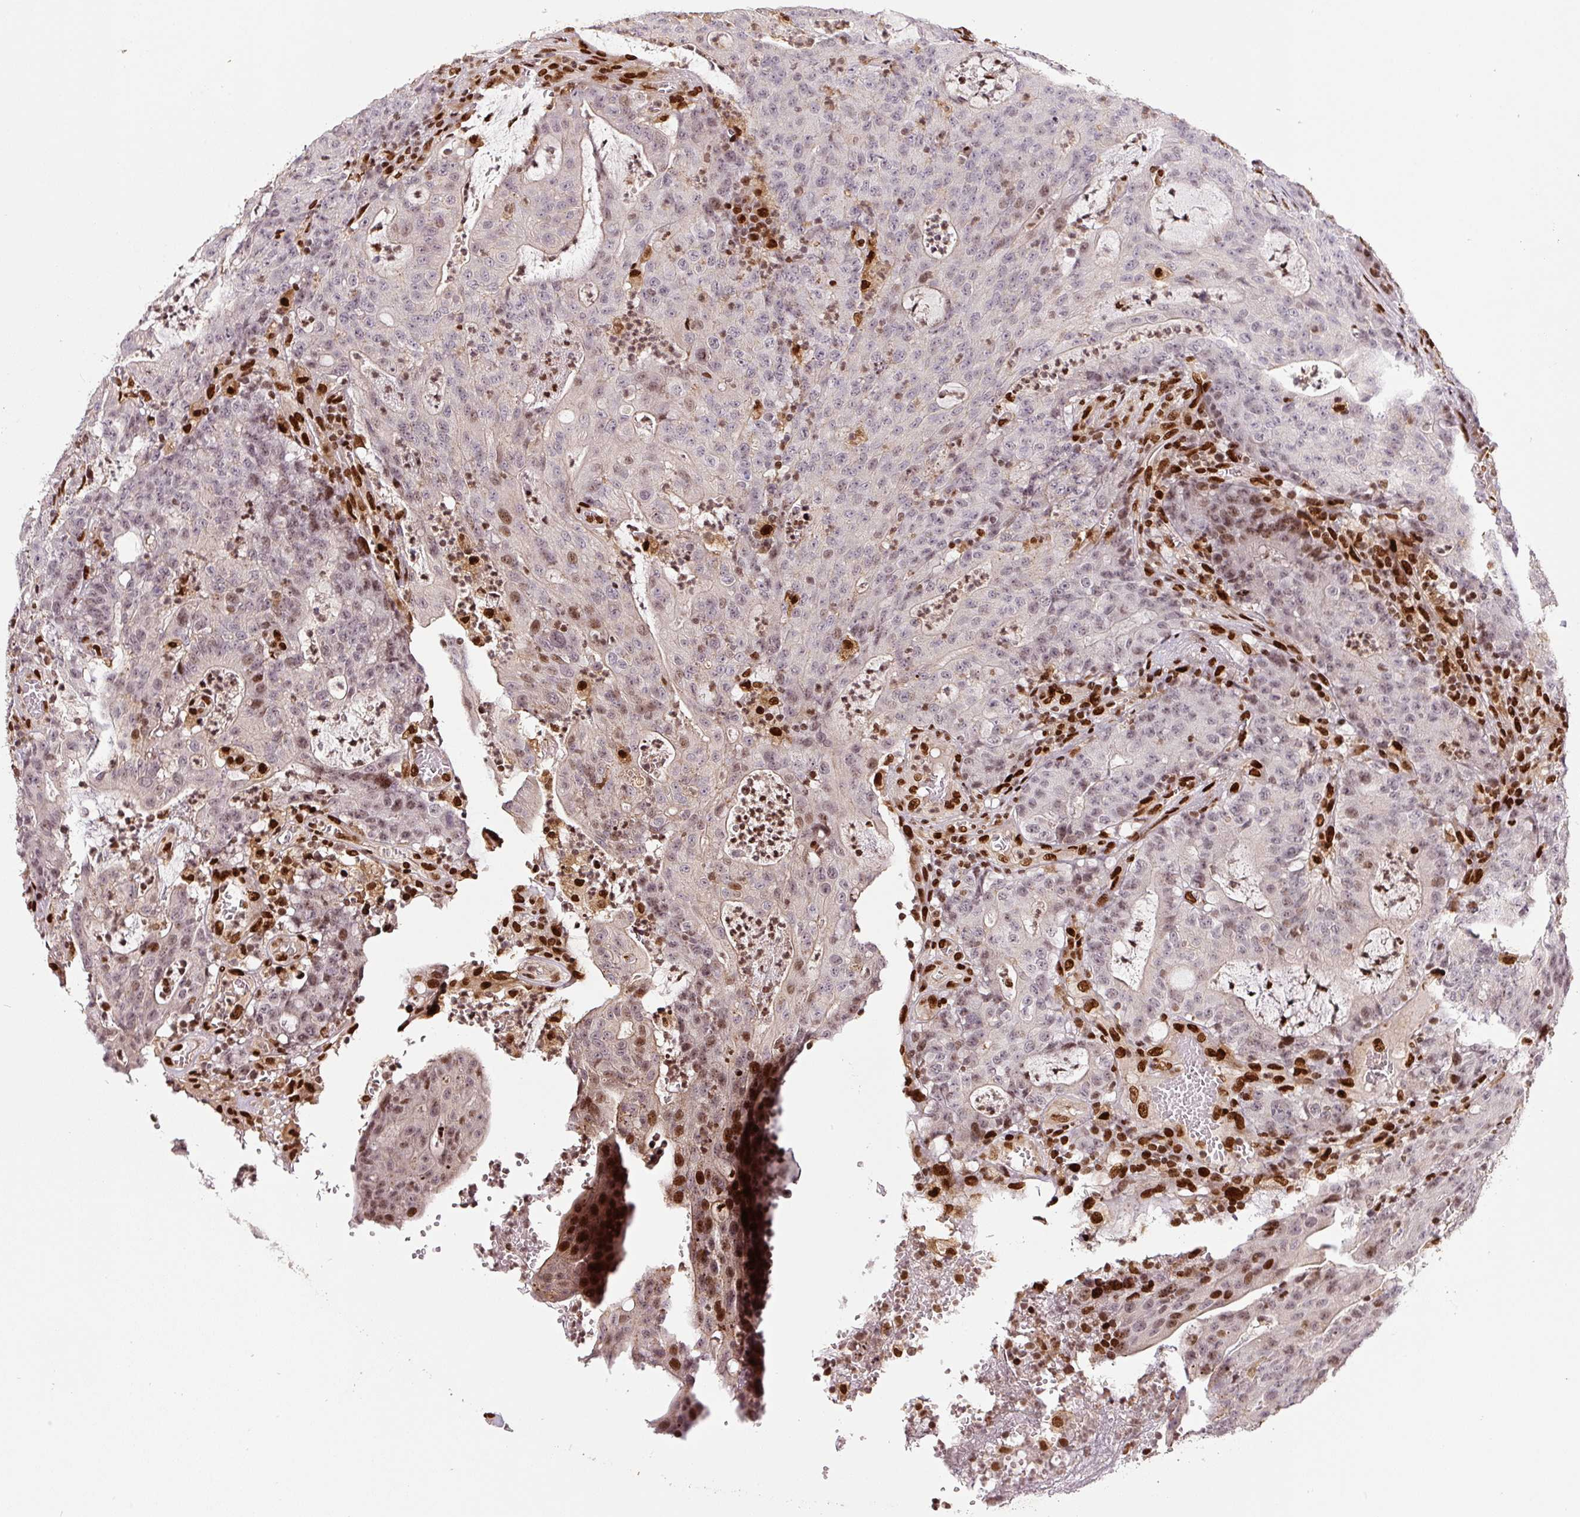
{"staining": {"intensity": "moderate", "quantity": "<25%", "location": "nuclear"}, "tissue": "colorectal cancer", "cell_type": "Tumor cells", "image_type": "cancer", "snomed": [{"axis": "morphology", "description": "Adenocarcinoma, NOS"}, {"axis": "topography", "description": "Colon"}], "caption": "Immunohistochemical staining of colorectal cancer demonstrates low levels of moderate nuclear staining in about <25% of tumor cells.", "gene": "PYDC2", "patient": {"sex": "male", "age": 83}}